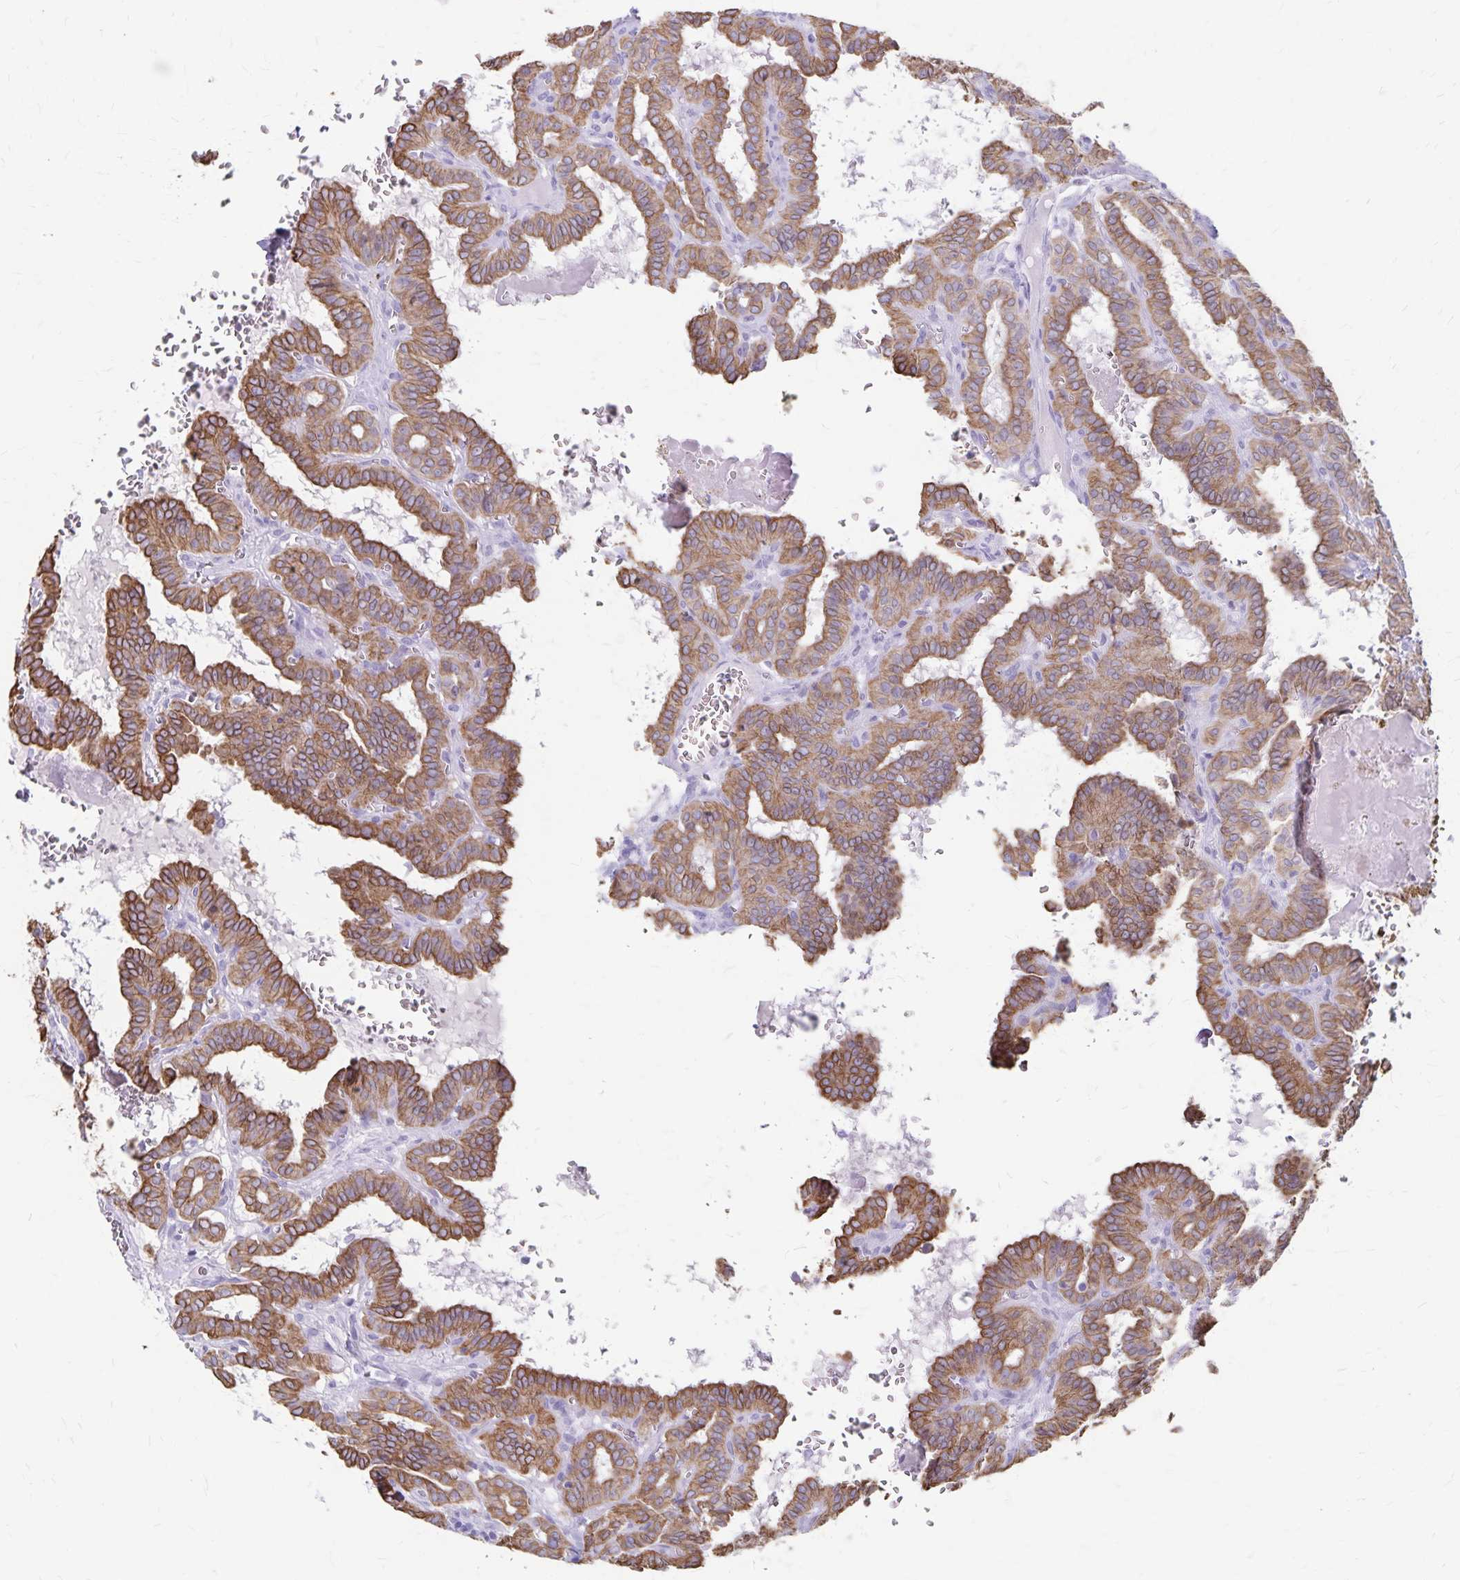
{"staining": {"intensity": "moderate", "quantity": ">75%", "location": "cytoplasmic/membranous"}, "tissue": "thyroid cancer", "cell_type": "Tumor cells", "image_type": "cancer", "snomed": [{"axis": "morphology", "description": "Papillary adenocarcinoma, NOS"}, {"axis": "topography", "description": "Thyroid gland"}], "caption": "A micrograph of thyroid papillary adenocarcinoma stained for a protein displays moderate cytoplasmic/membranous brown staining in tumor cells.", "gene": "GPBAR1", "patient": {"sex": "female", "age": 21}}